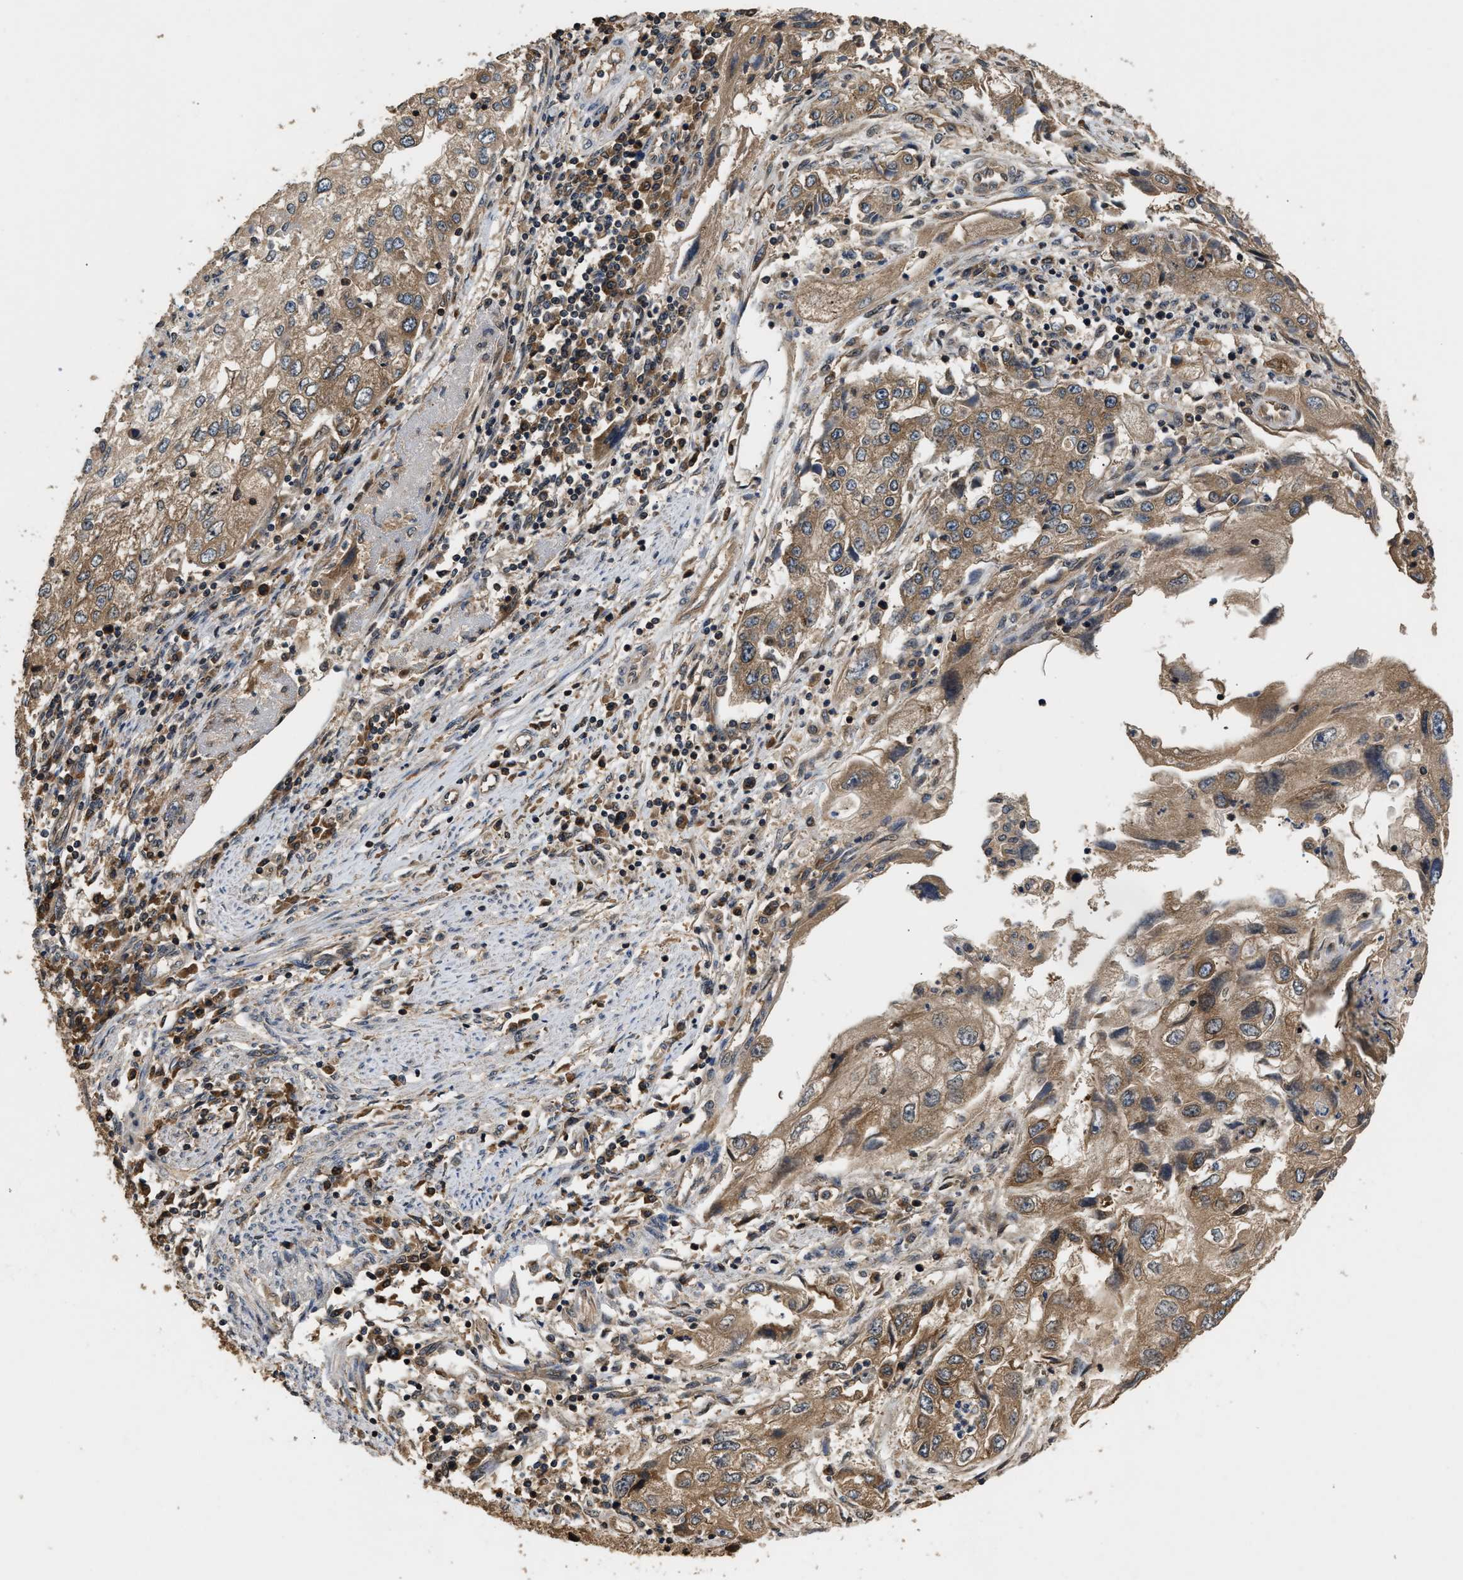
{"staining": {"intensity": "moderate", "quantity": ">75%", "location": "cytoplasmic/membranous"}, "tissue": "endometrial cancer", "cell_type": "Tumor cells", "image_type": "cancer", "snomed": [{"axis": "morphology", "description": "Adenocarcinoma, NOS"}, {"axis": "topography", "description": "Endometrium"}], "caption": "Approximately >75% of tumor cells in endometrial adenocarcinoma display moderate cytoplasmic/membranous protein expression as visualized by brown immunohistochemical staining.", "gene": "DNAJC2", "patient": {"sex": "female", "age": 49}}